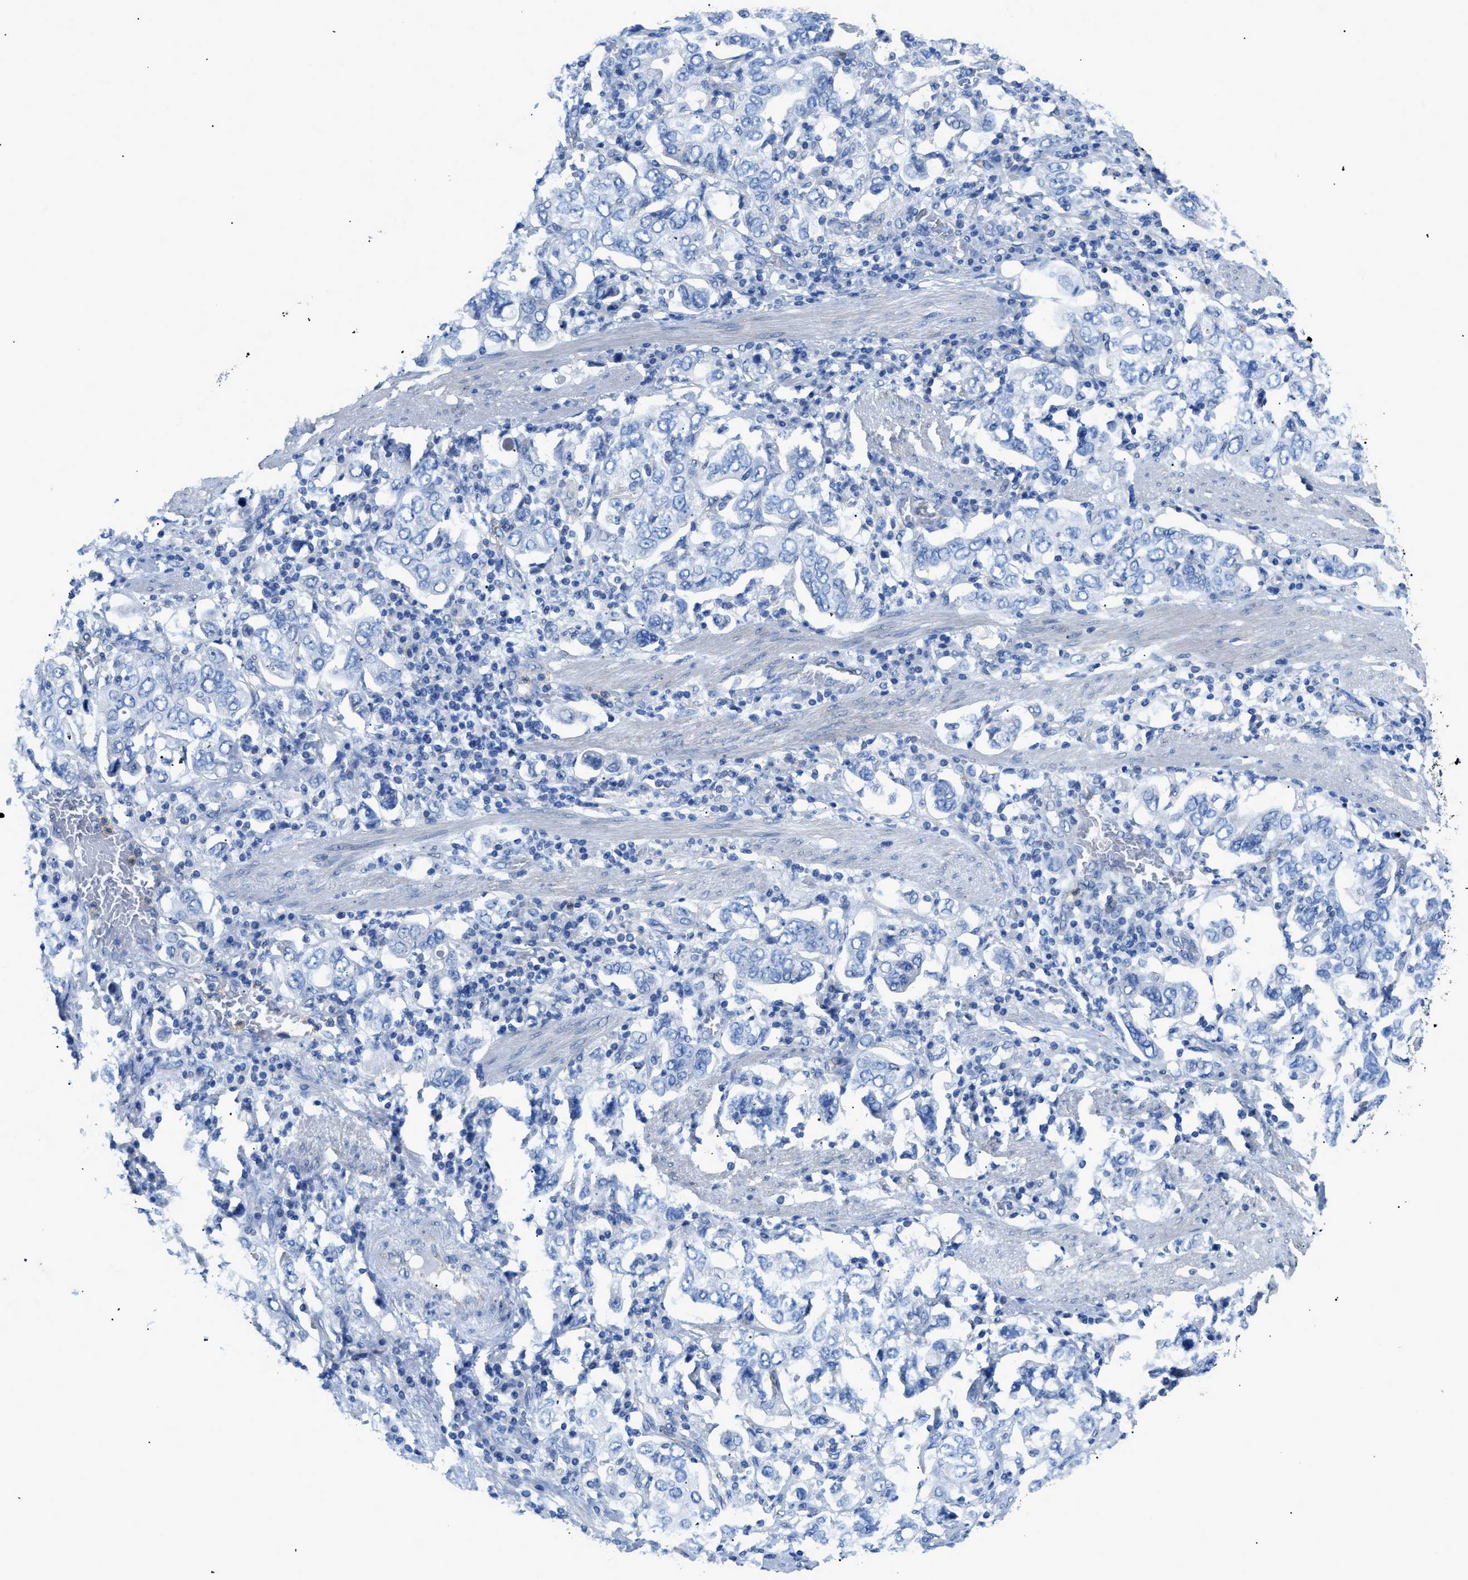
{"staining": {"intensity": "negative", "quantity": "none", "location": "none"}, "tissue": "stomach cancer", "cell_type": "Tumor cells", "image_type": "cancer", "snomed": [{"axis": "morphology", "description": "Adenocarcinoma, NOS"}, {"axis": "topography", "description": "Stomach, upper"}], "caption": "The image reveals no staining of tumor cells in stomach cancer.", "gene": "ITPR1", "patient": {"sex": "male", "age": 62}}